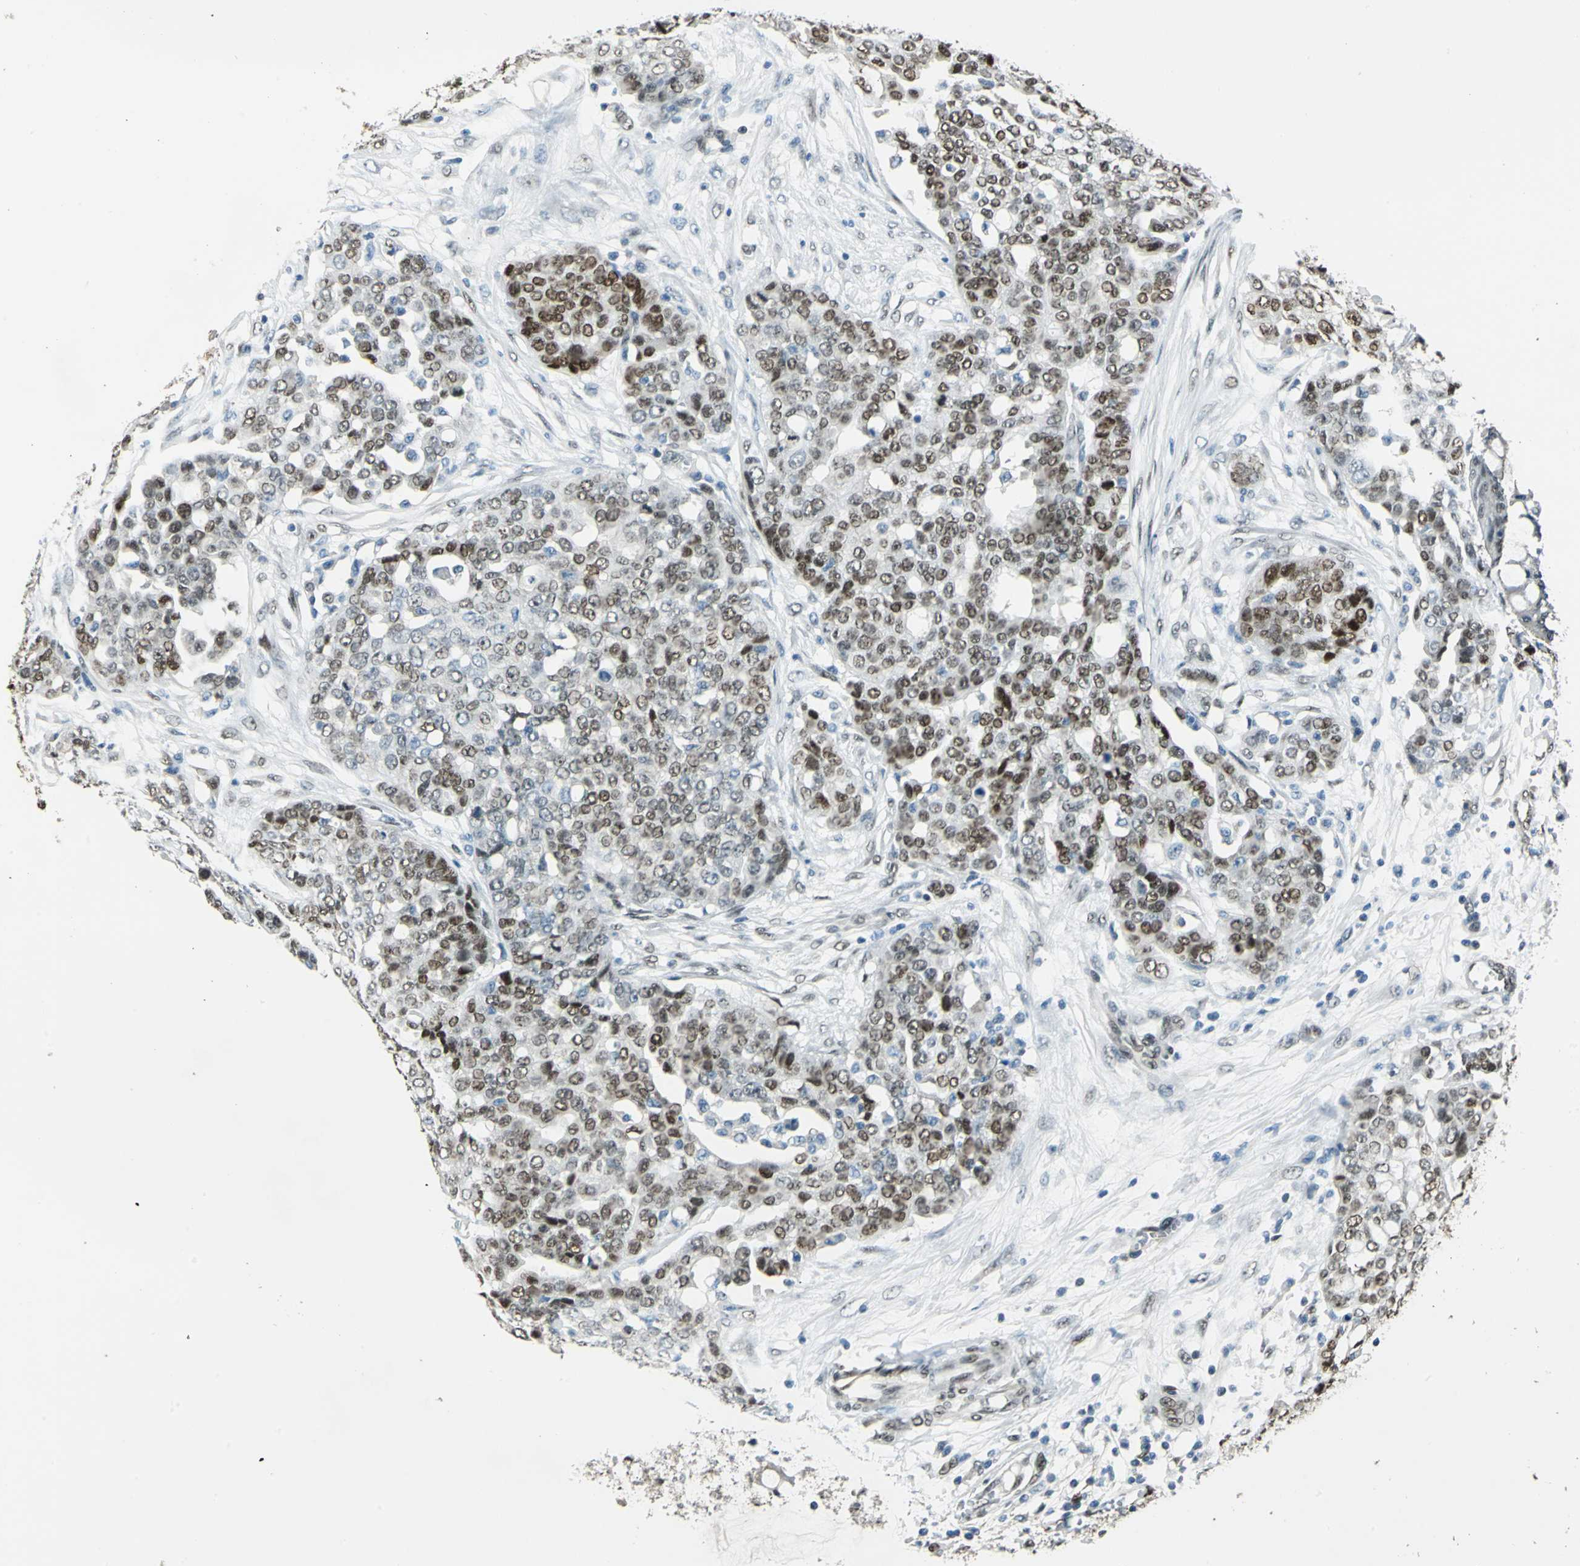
{"staining": {"intensity": "moderate", "quantity": ">75%", "location": "nuclear"}, "tissue": "ovarian cancer", "cell_type": "Tumor cells", "image_type": "cancer", "snomed": [{"axis": "morphology", "description": "Cystadenocarcinoma, serous, NOS"}, {"axis": "topography", "description": "Soft tissue"}, {"axis": "topography", "description": "Ovary"}], "caption": "A photomicrograph of human serous cystadenocarcinoma (ovarian) stained for a protein exhibits moderate nuclear brown staining in tumor cells.", "gene": "NFIA", "patient": {"sex": "female", "age": 57}}